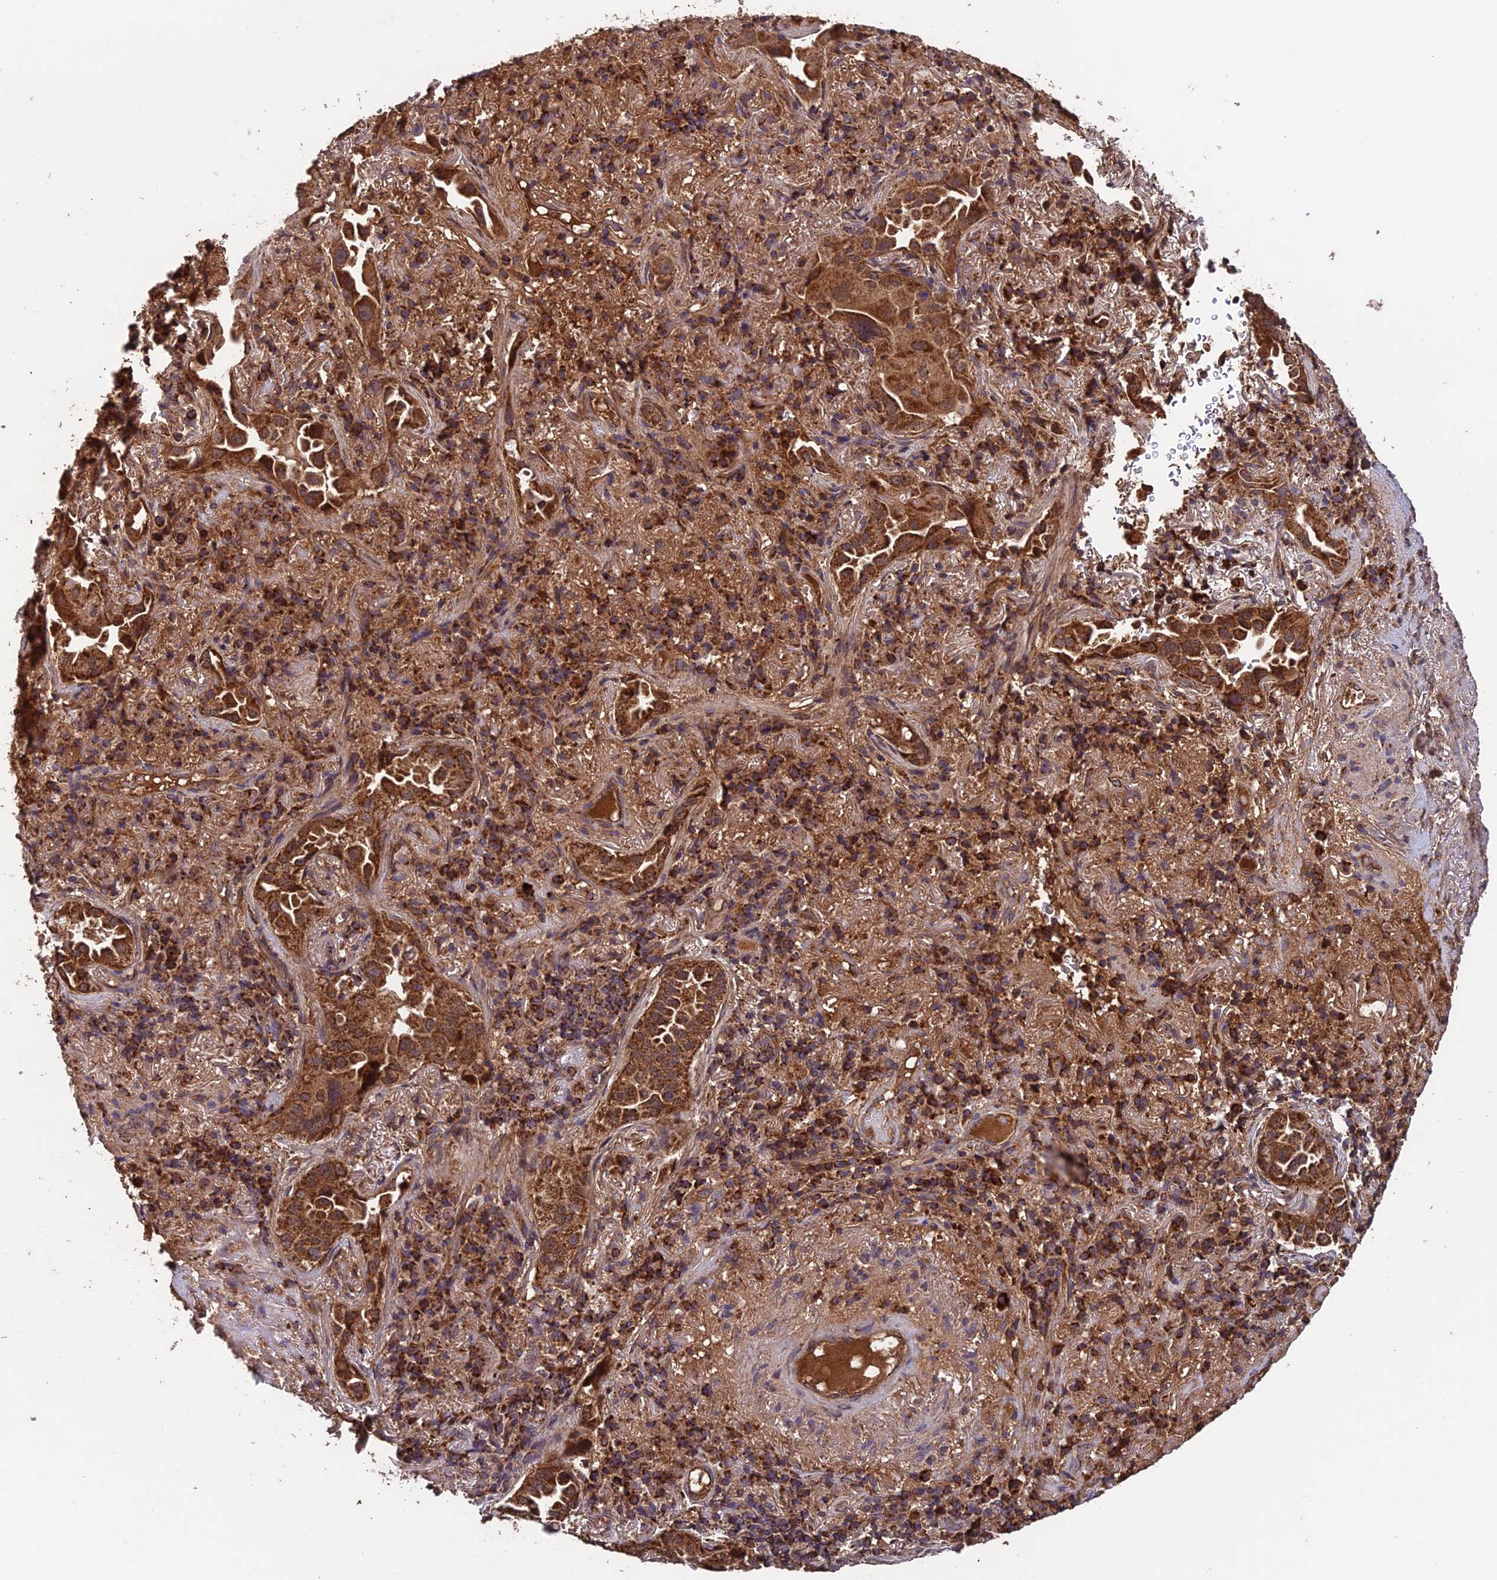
{"staining": {"intensity": "strong", "quantity": ">75%", "location": "cytoplasmic/membranous"}, "tissue": "lung cancer", "cell_type": "Tumor cells", "image_type": "cancer", "snomed": [{"axis": "morphology", "description": "Adenocarcinoma, NOS"}, {"axis": "topography", "description": "Lung"}], "caption": "High-magnification brightfield microscopy of lung cancer (adenocarcinoma) stained with DAB (brown) and counterstained with hematoxylin (blue). tumor cells exhibit strong cytoplasmic/membranous staining is appreciated in about>75% of cells.", "gene": "CCDC15", "patient": {"sex": "female", "age": 69}}